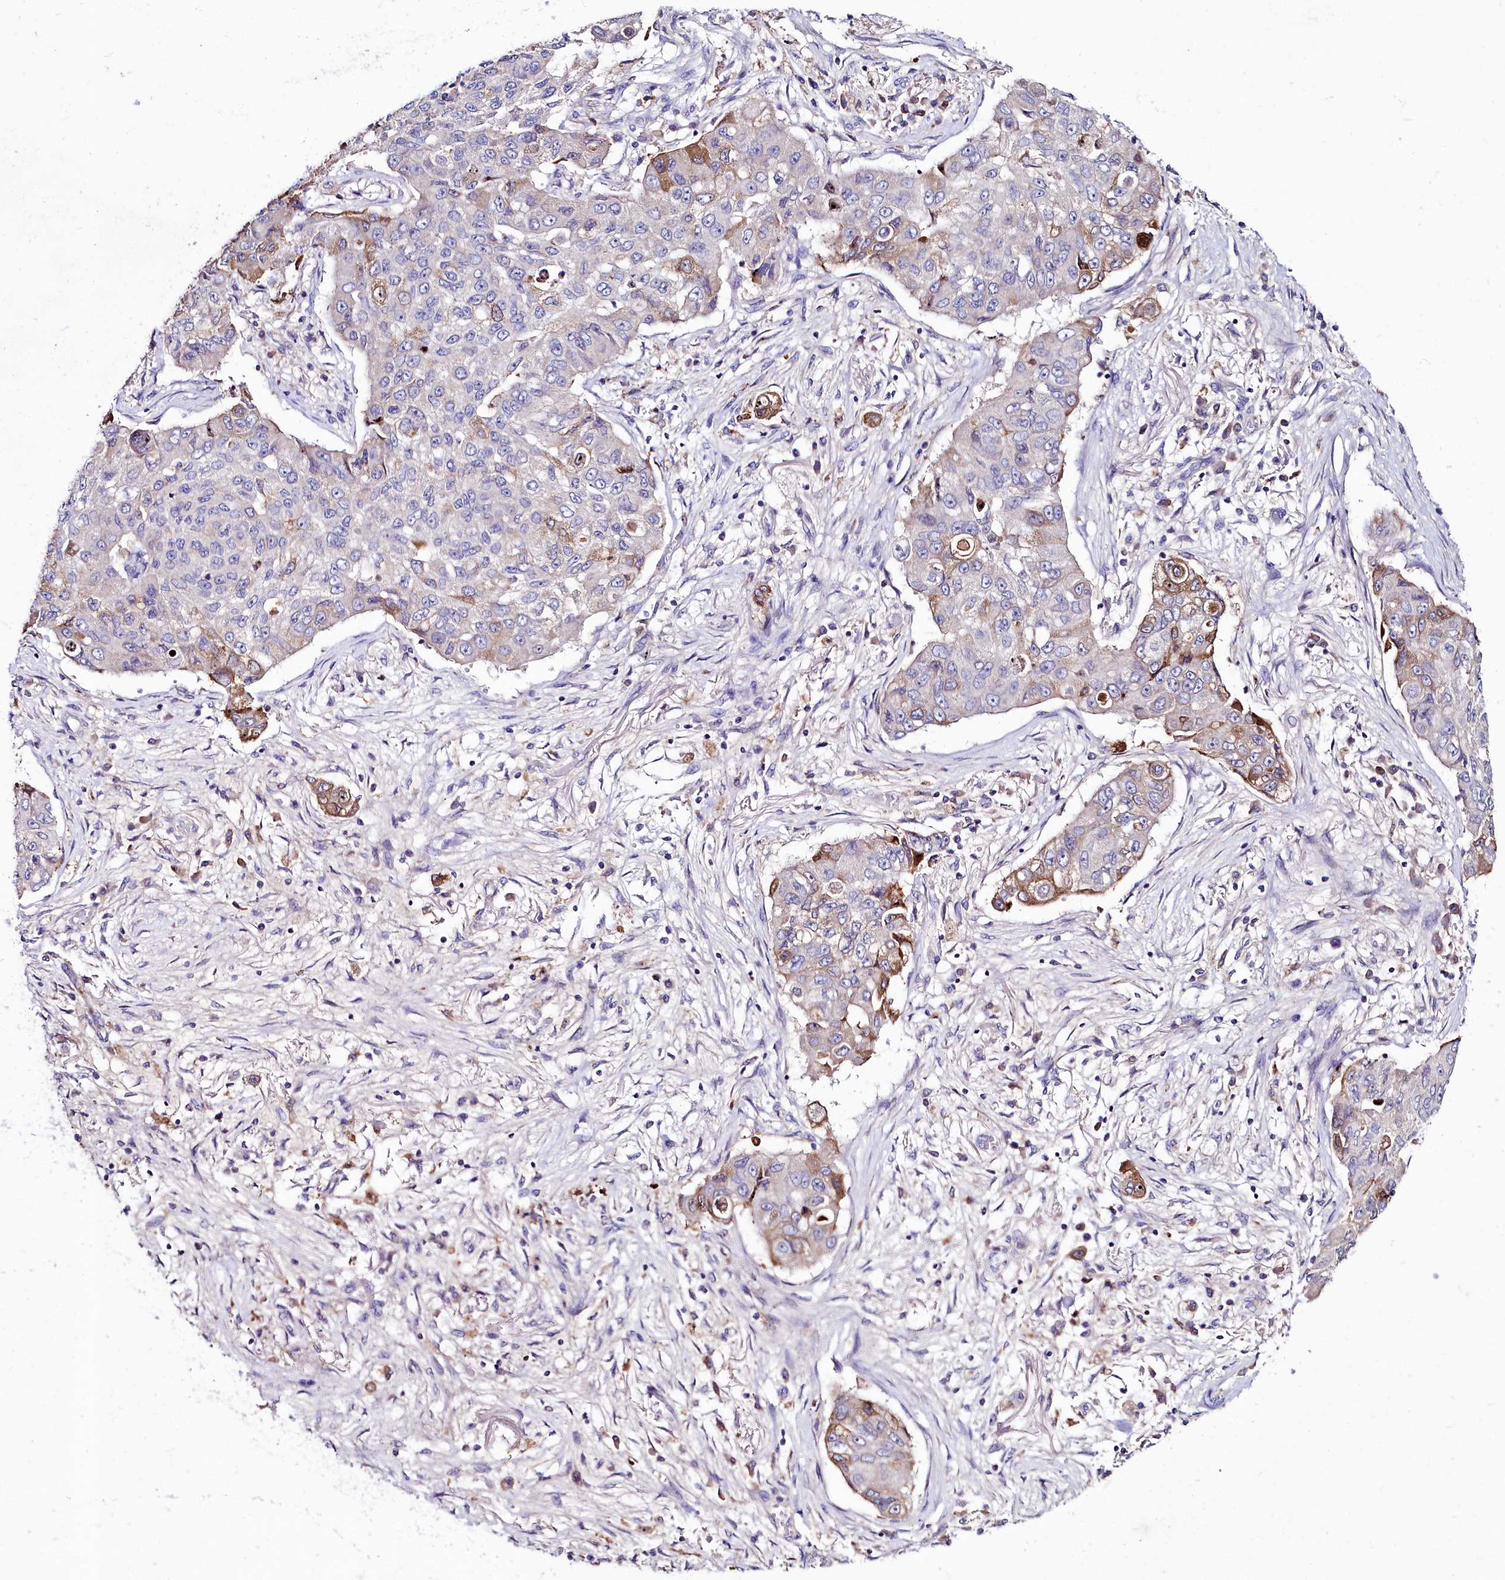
{"staining": {"intensity": "moderate", "quantity": "<25%", "location": "cytoplasmic/membranous"}, "tissue": "lung cancer", "cell_type": "Tumor cells", "image_type": "cancer", "snomed": [{"axis": "morphology", "description": "Squamous cell carcinoma, NOS"}, {"axis": "topography", "description": "Lung"}], "caption": "This is an image of immunohistochemistry staining of squamous cell carcinoma (lung), which shows moderate positivity in the cytoplasmic/membranous of tumor cells.", "gene": "AMBRA1", "patient": {"sex": "male", "age": 74}}